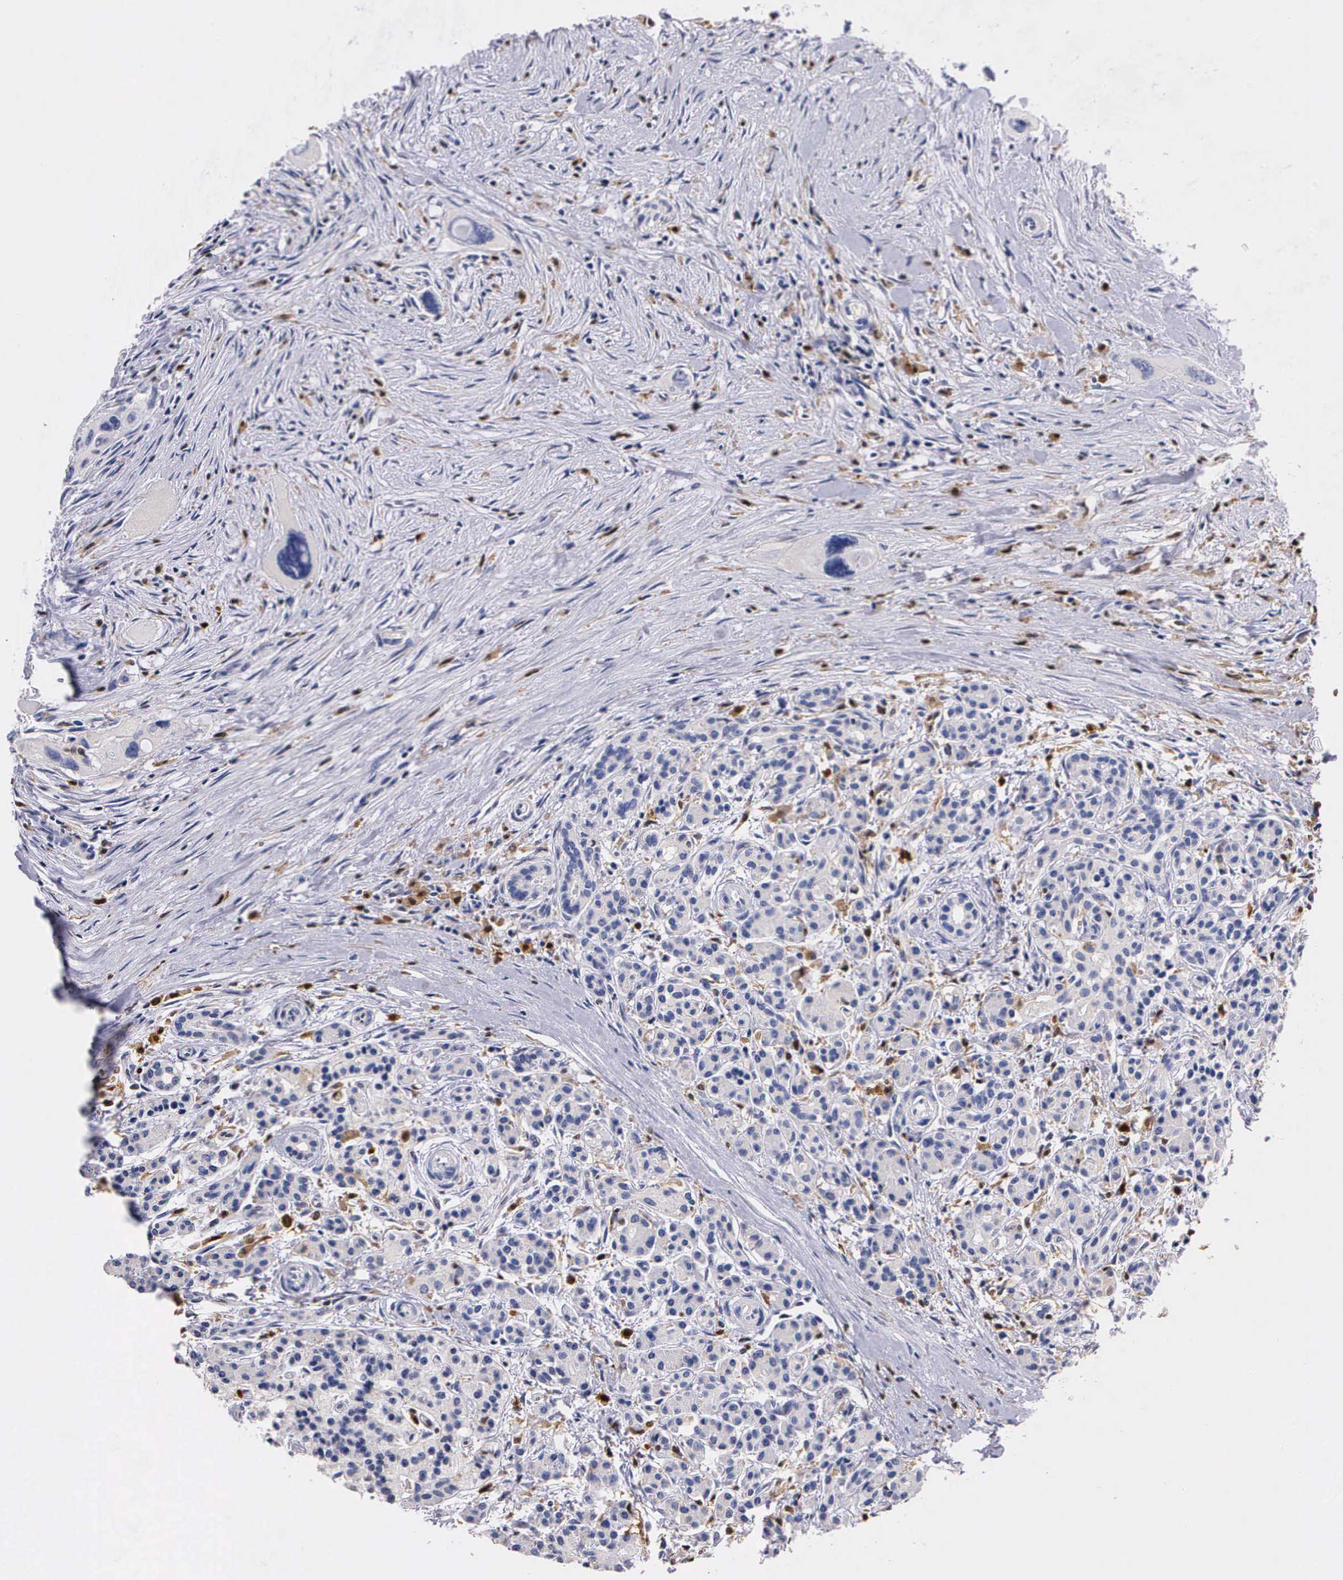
{"staining": {"intensity": "negative", "quantity": "none", "location": "none"}, "tissue": "pancreas", "cell_type": "Exocrine glandular cells", "image_type": "normal", "snomed": [{"axis": "morphology", "description": "Normal tissue, NOS"}, {"axis": "topography", "description": "Pancreas"}], "caption": "This is an immunohistochemistry (IHC) image of normal pancreas. There is no staining in exocrine glandular cells.", "gene": "RENBP", "patient": {"sex": "male", "age": 73}}